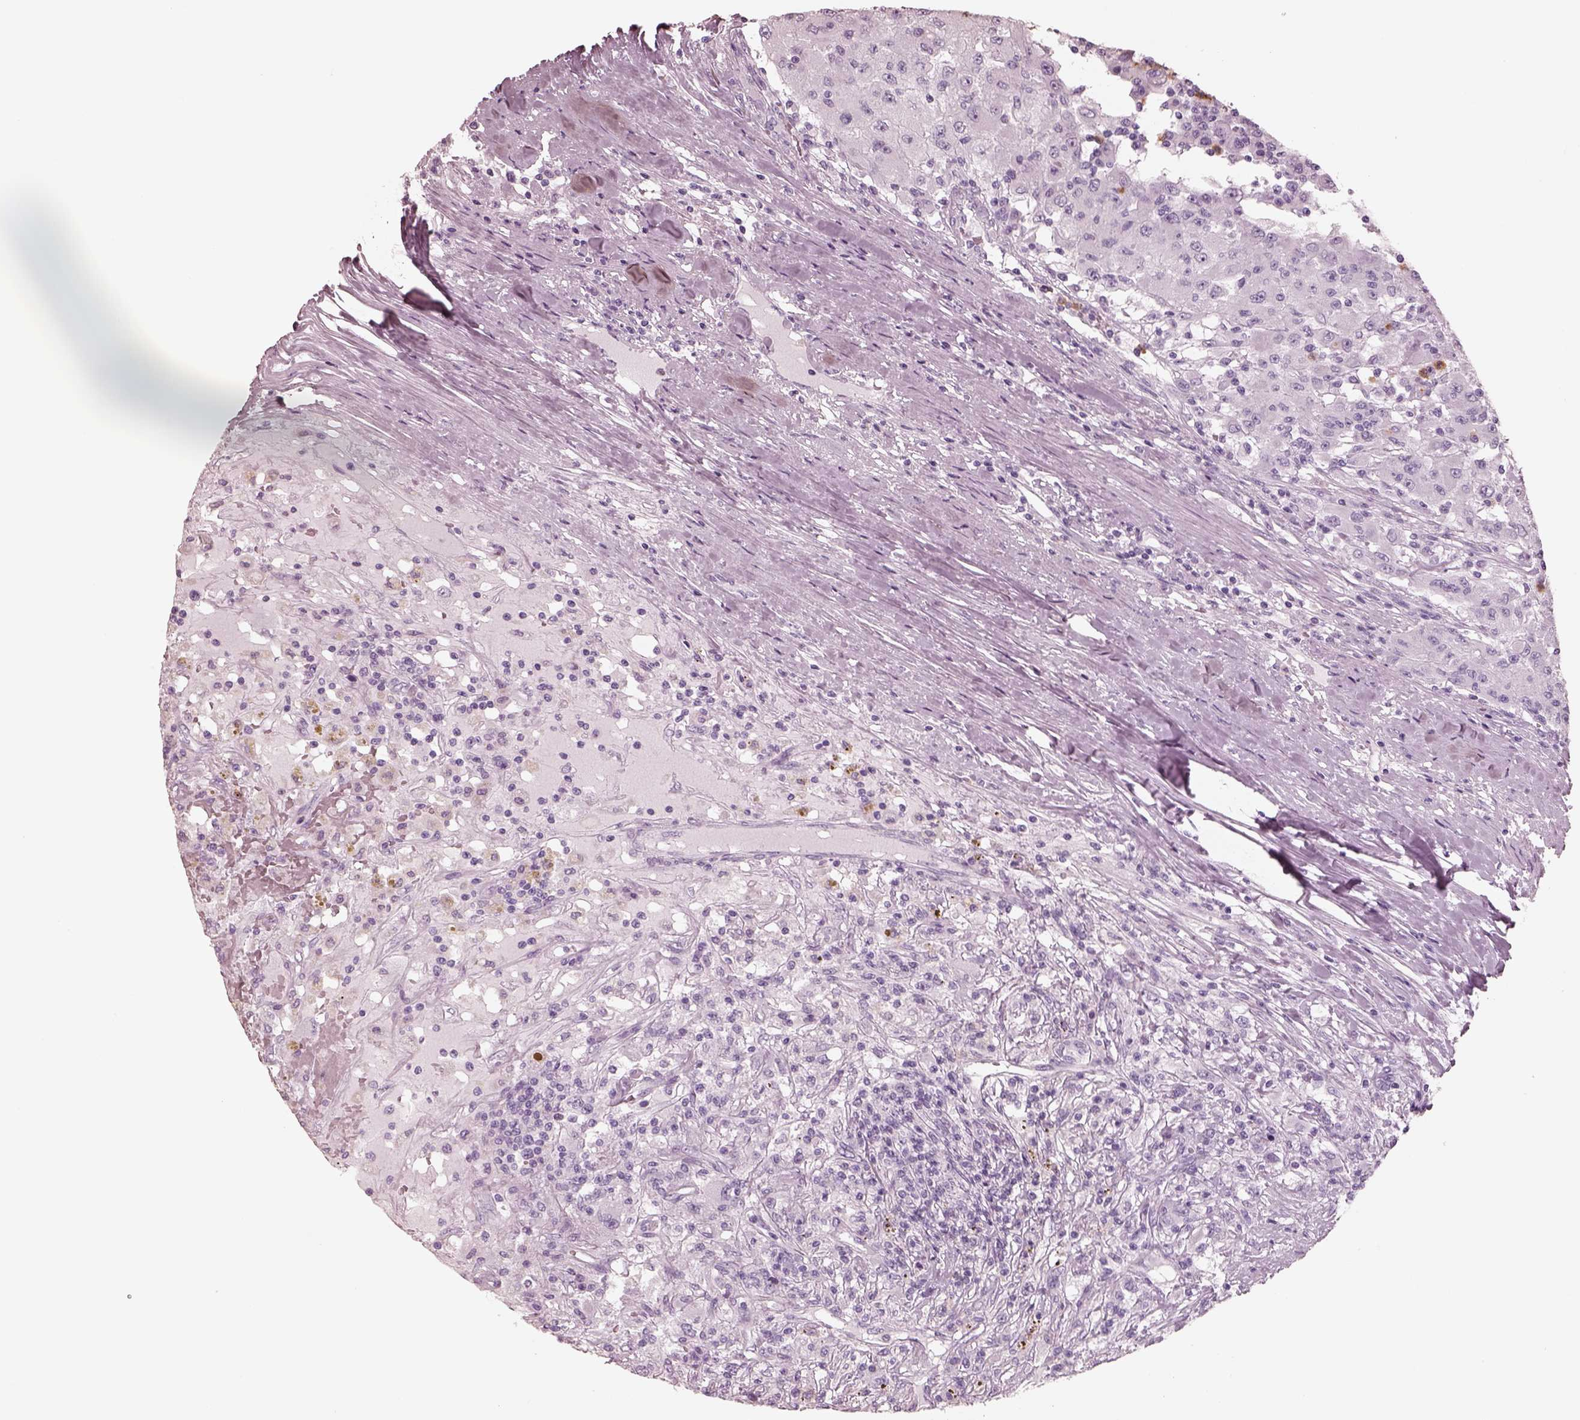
{"staining": {"intensity": "negative", "quantity": "none", "location": "none"}, "tissue": "renal cancer", "cell_type": "Tumor cells", "image_type": "cancer", "snomed": [{"axis": "morphology", "description": "Adenocarcinoma, NOS"}, {"axis": "topography", "description": "Kidney"}], "caption": "A high-resolution photomicrograph shows IHC staining of renal adenocarcinoma, which demonstrates no significant staining in tumor cells. The staining was performed using DAB (3,3'-diaminobenzidine) to visualize the protein expression in brown, while the nuclei were stained in blue with hematoxylin (Magnification: 20x).", "gene": "ELANE", "patient": {"sex": "female", "age": 67}}